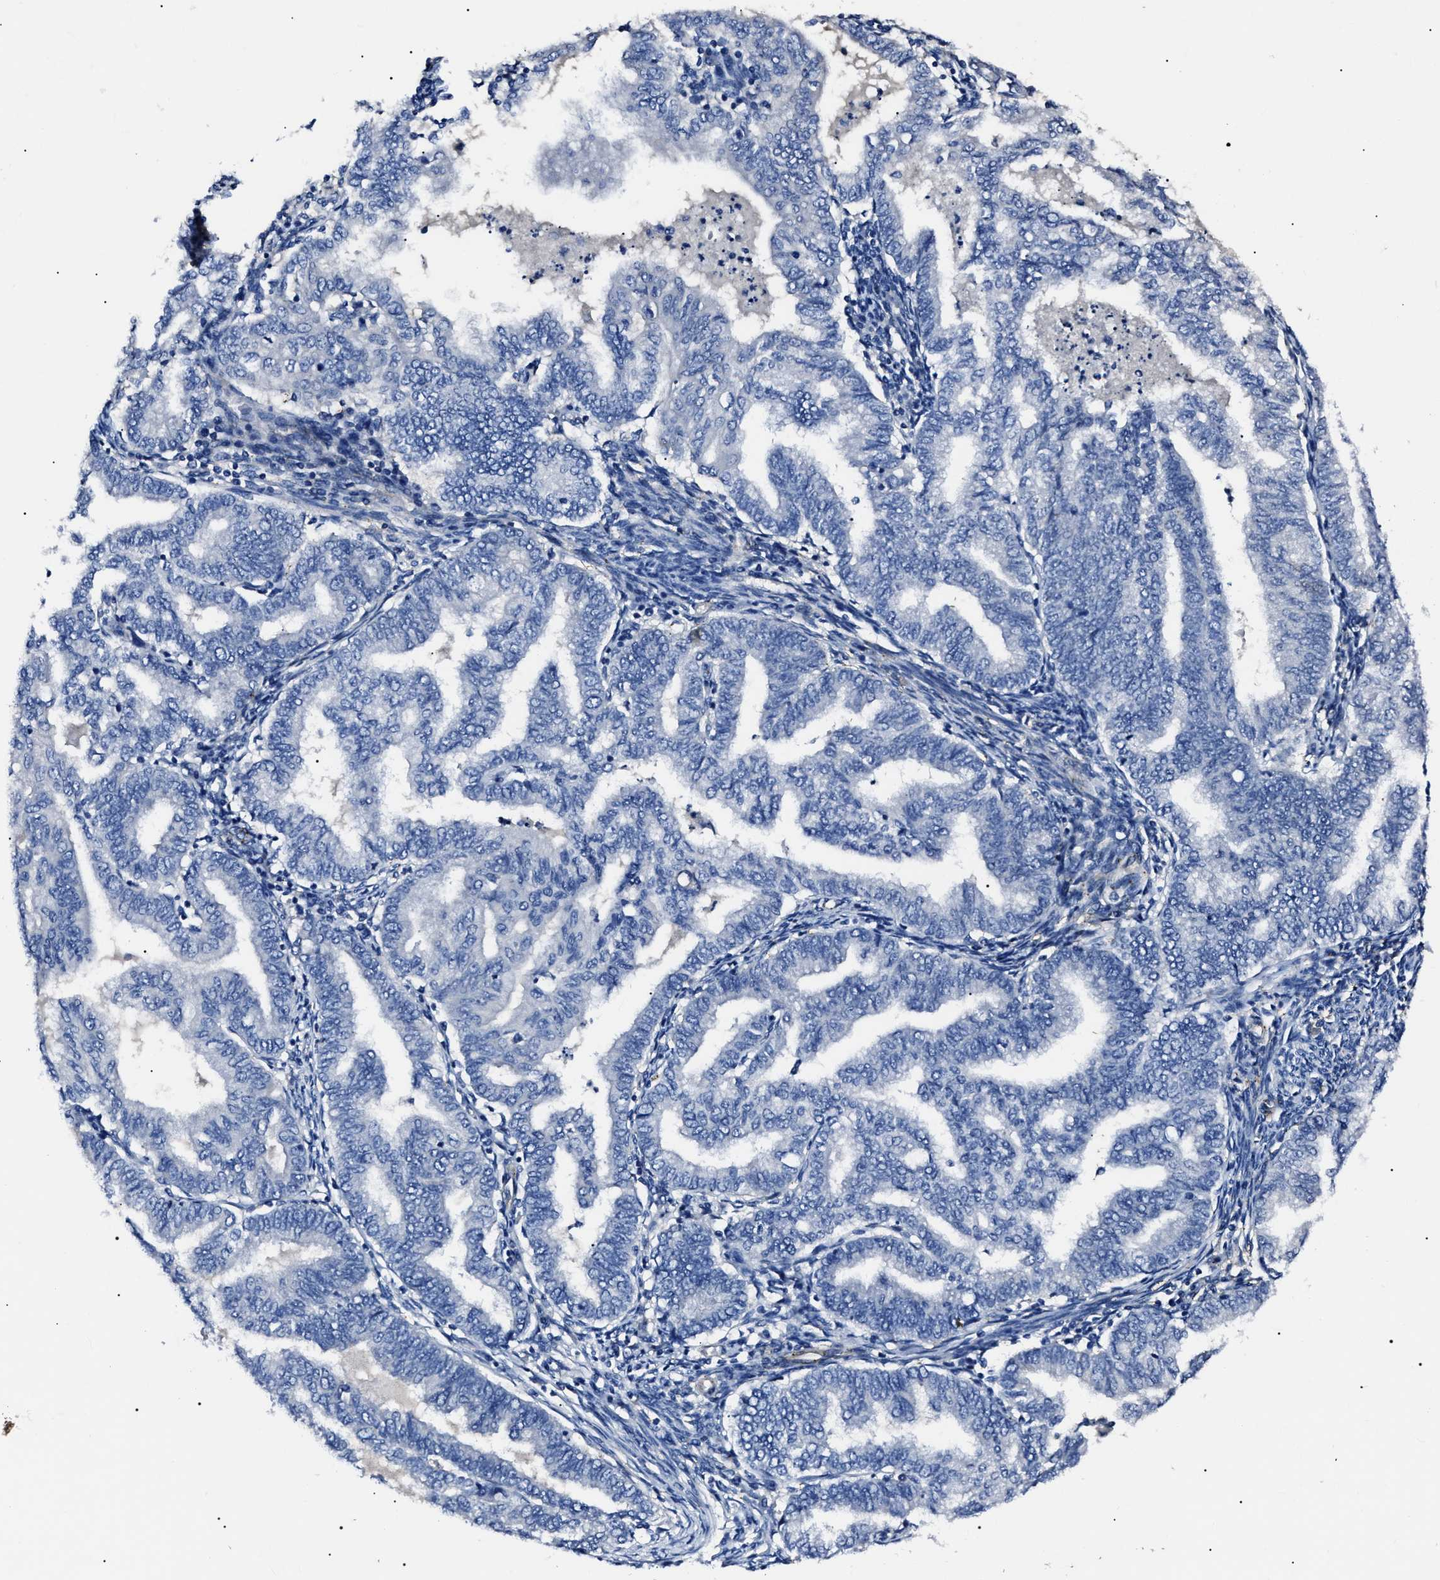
{"staining": {"intensity": "negative", "quantity": "none", "location": "none"}, "tissue": "endometrial cancer", "cell_type": "Tumor cells", "image_type": "cancer", "snomed": [{"axis": "morphology", "description": "Polyp, NOS"}, {"axis": "morphology", "description": "Adenocarcinoma, NOS"}, {"axis": "morphology", "description": "Adenoma, NOS"}, {"axis": "topography", "description": "Endometrium"}], "caption": "Tumor cells show no significant staining in endometrial adenoma.", "gene": "KLHL42", "patient": {"sex": "female", "age": 79}}